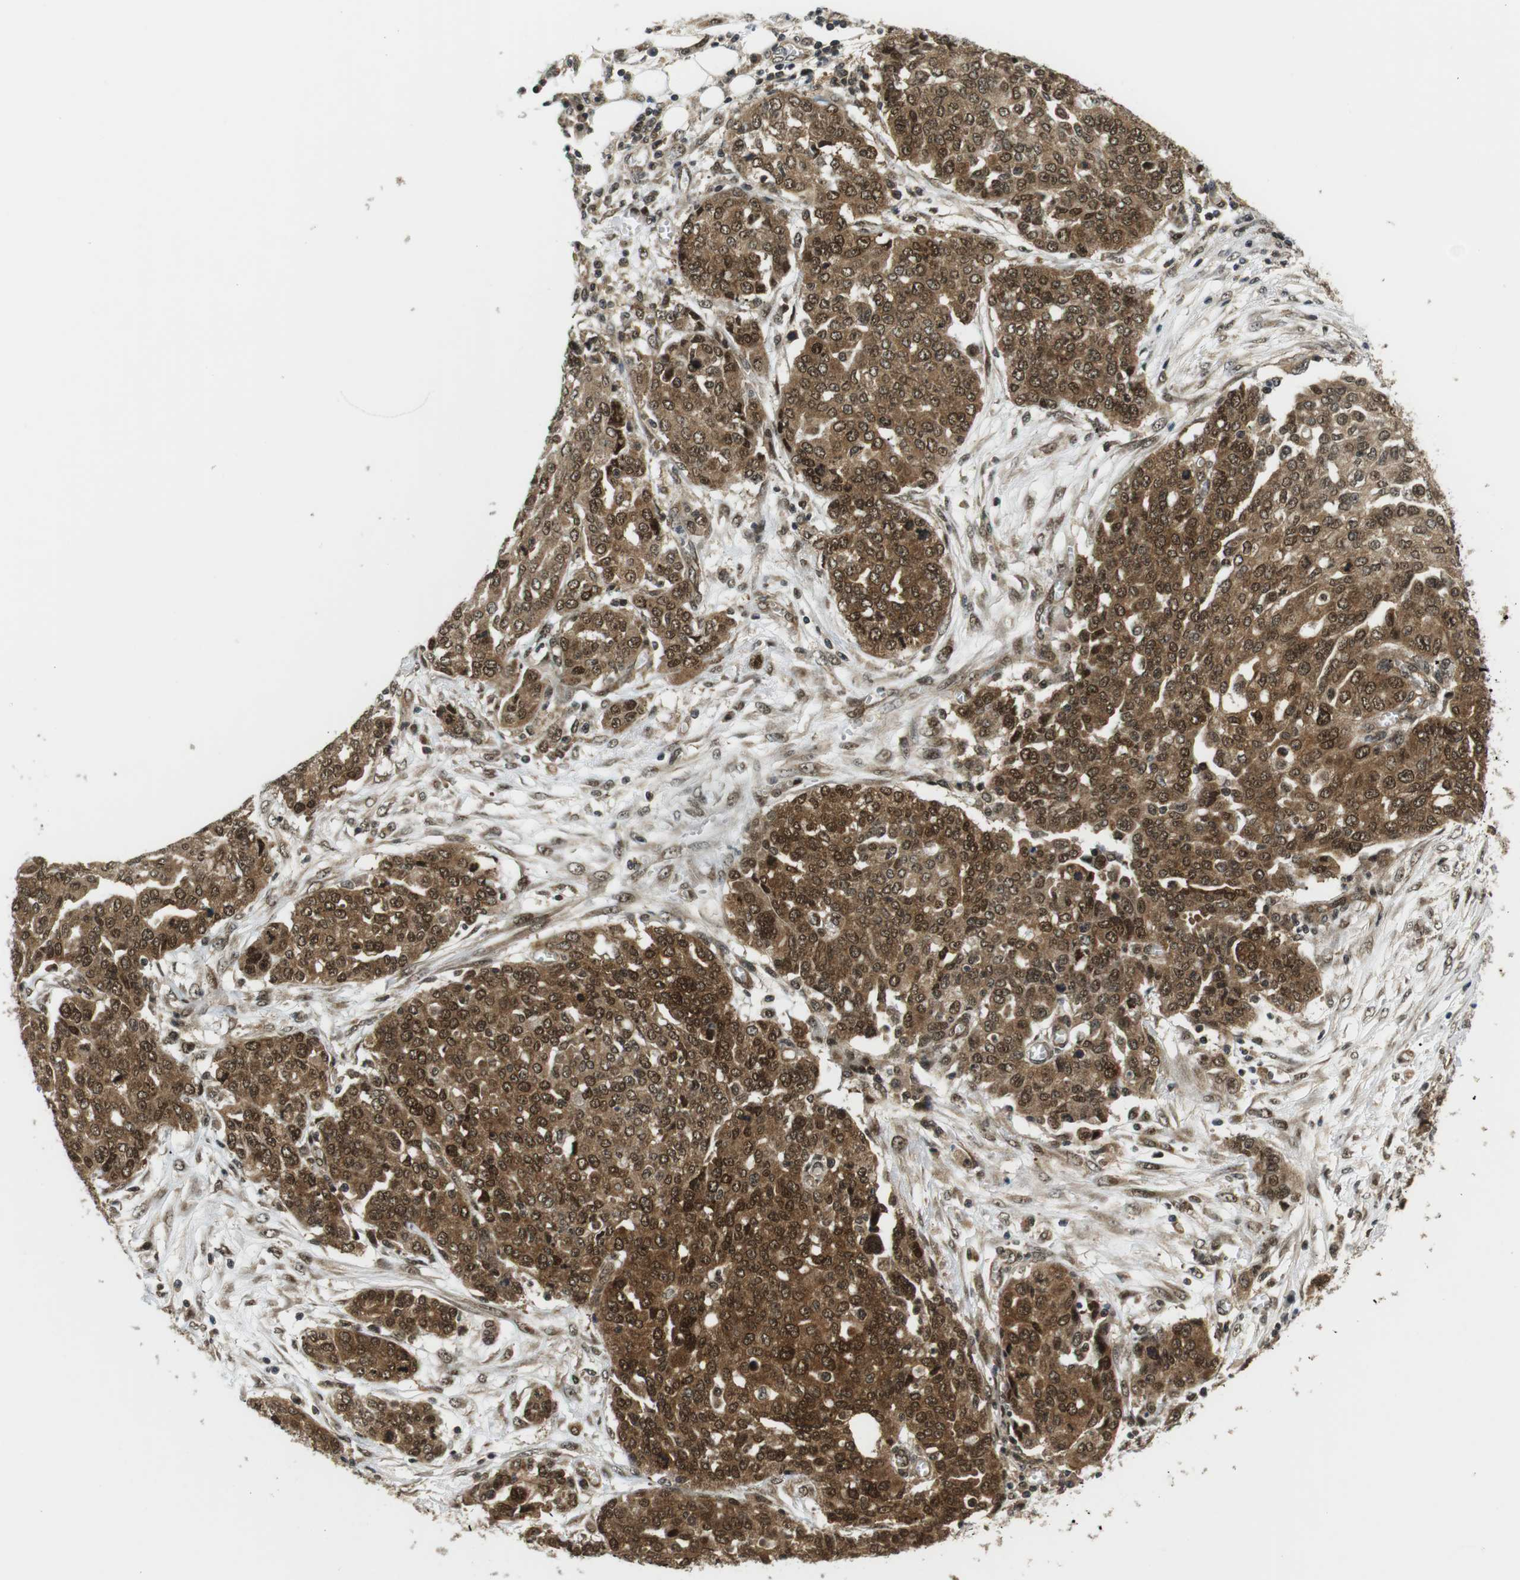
{"staining": {"intensity": "strong", "quantity": ">75%", "location": "cytoplasmic/membranous,nuclear"}, "tissue": "ovarian cancer", "cell_type": "Tumor cells", "image_type": "cancer", "snomed": [{"axis": "morphology", "description": "Cystadenocarcinoma, serous, NOS"}, {"axis": "topography", "description": "Soft tissue"}, {"axis": "topography", "description": "Ovary"}], "caption": "The image reveals immunohistochemical staining of ovarian serous cystadenocarcinoma. There is strong cytoplasmic/membranous and nuclear expression is identified in about >75% of tumor cells.", "gene": "CSNK2B", "patient": {"sex": "female", "age": 57}}